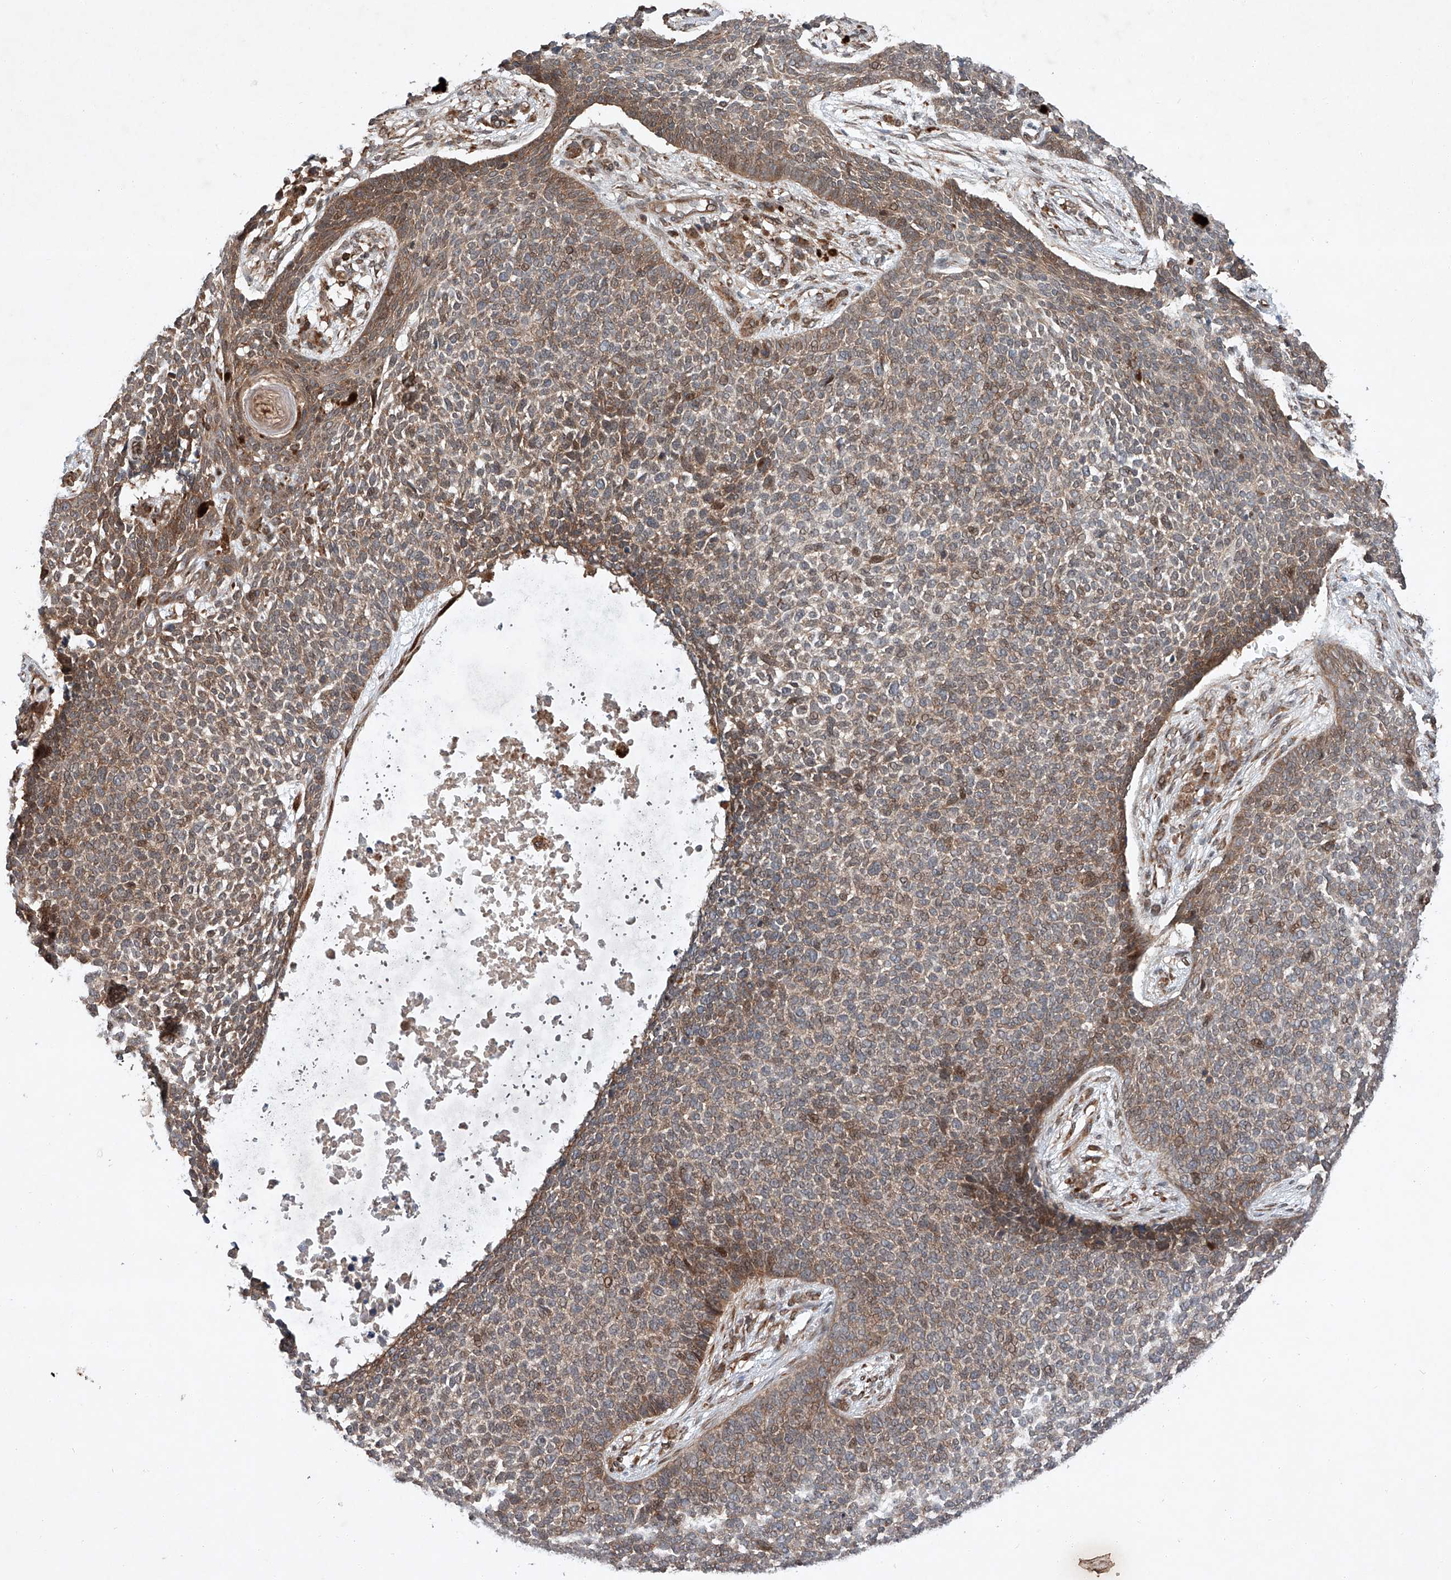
{"staining": {"intensity": "moderate", "quantity": "25%-75%", "location": "cytoplasmic/membranous"}, "tissue": "skin cancer", "cell_type": "Tumor cells", "image_type": "cancer", "snomed": [{"axis": "morphology", "description": "Basal cell carcinoma"}, {"axis": "topography", "description": "Skin"}], "caption": "An immunohistochemistry (IHC) histopathology image of neoplastic tissue is shown. Protein staining in brown shows moderate cytoplasmic/membranous positivity in basal cell carcinoma (skin) within tumor cells.", "gene": "ZFP28", "patient": {"sex": "female", "age": 84}}